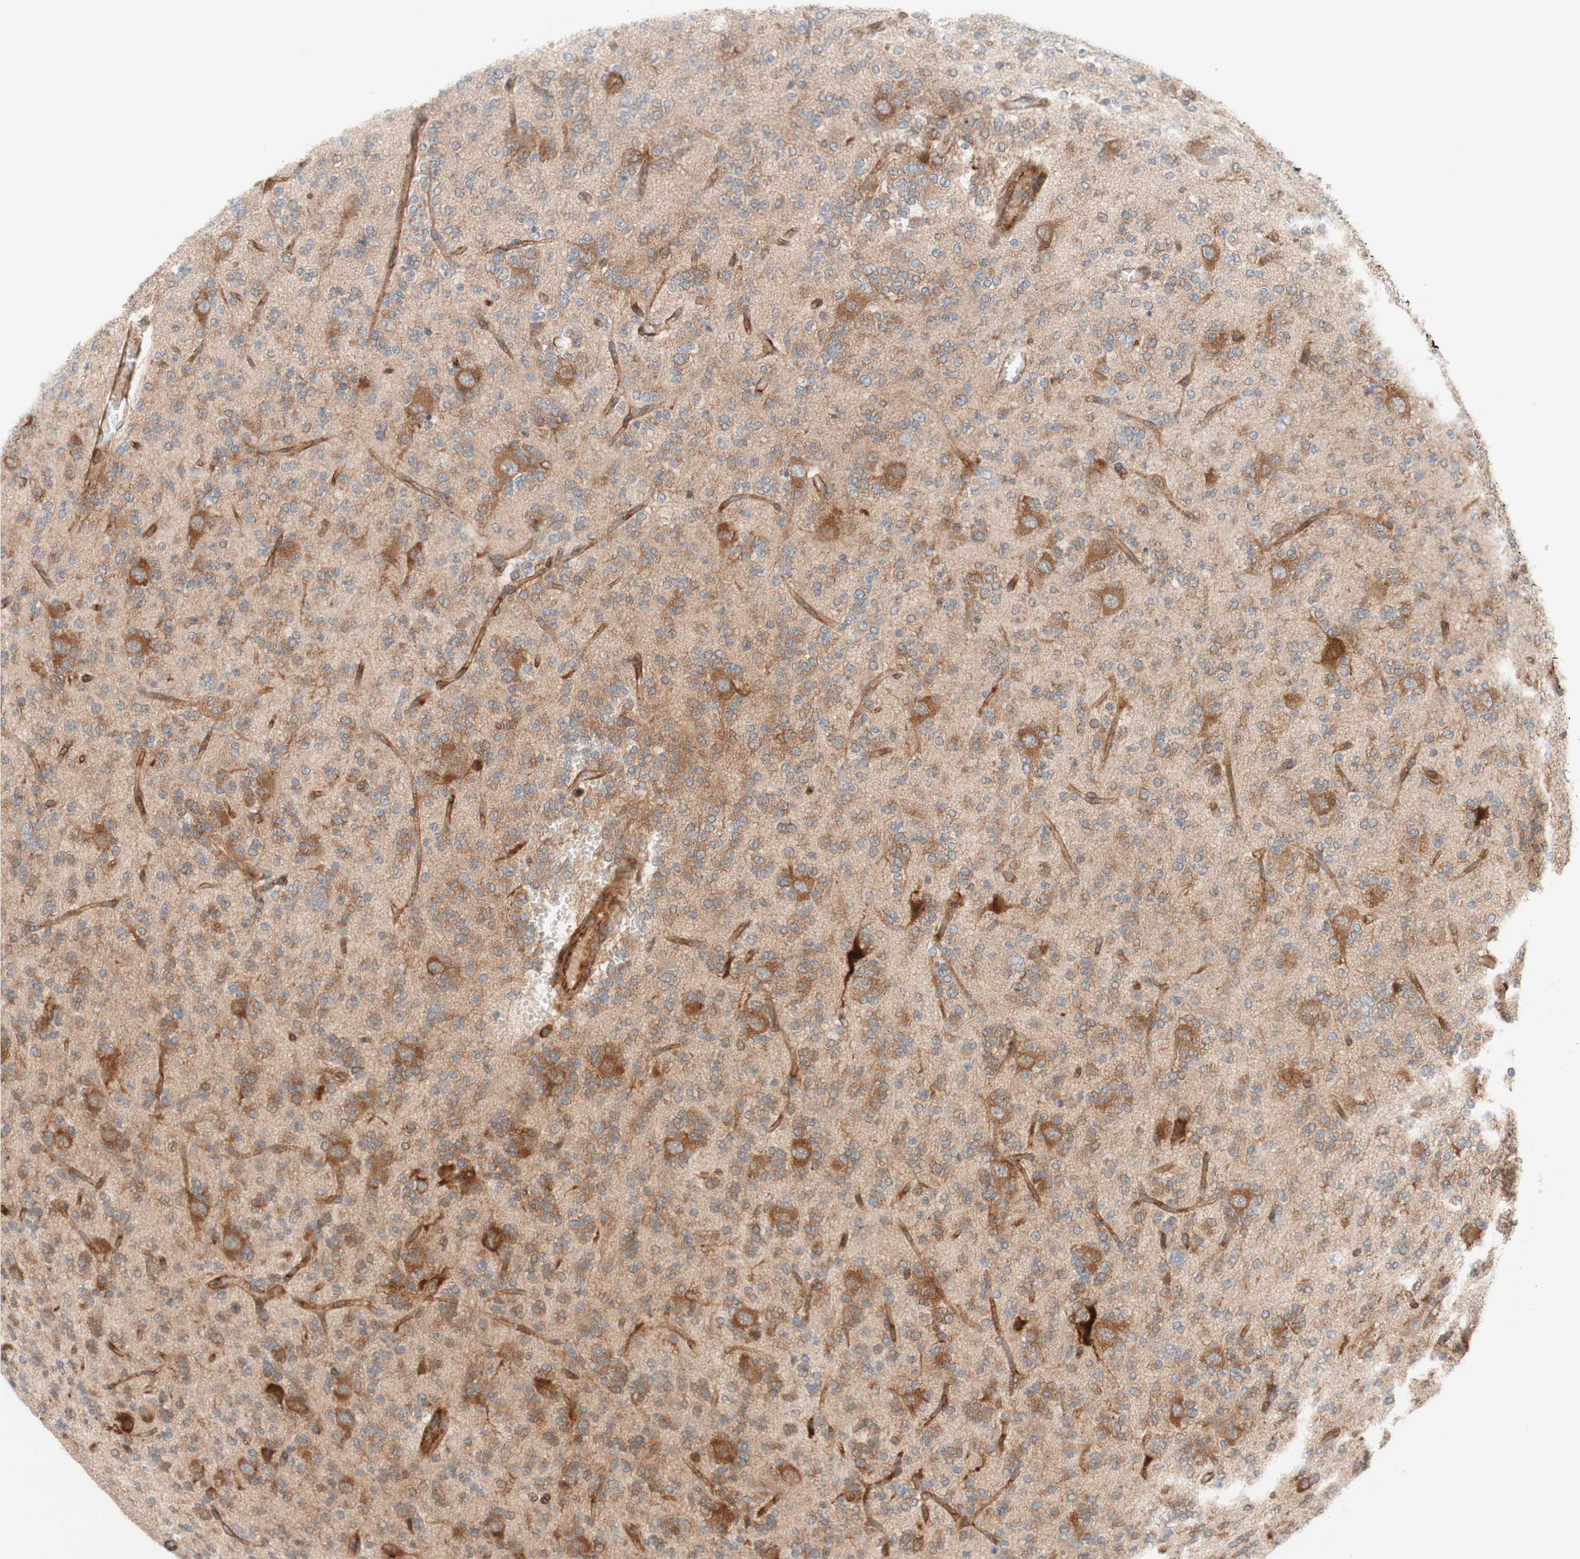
{"staining": {"intensity": "weak", "quantity": ">75%", "location": "cytoplasmic/membranous"}, "tissue": "glioma", "cell_type": "Tumor cells", "image_type": "cancer", "snomed": [{"axis": "morphology", "description": "Glioma, malignant, Low grade"}, {"axis": "topography", "description": "Brain"}], "caption": "Protein expression analysis of glioma reveals weak cytoplasmic/membranous staining in about >75% of tumor cells.", "gene": "CCN4", "patient": {"sex": "male", "age": 38}}